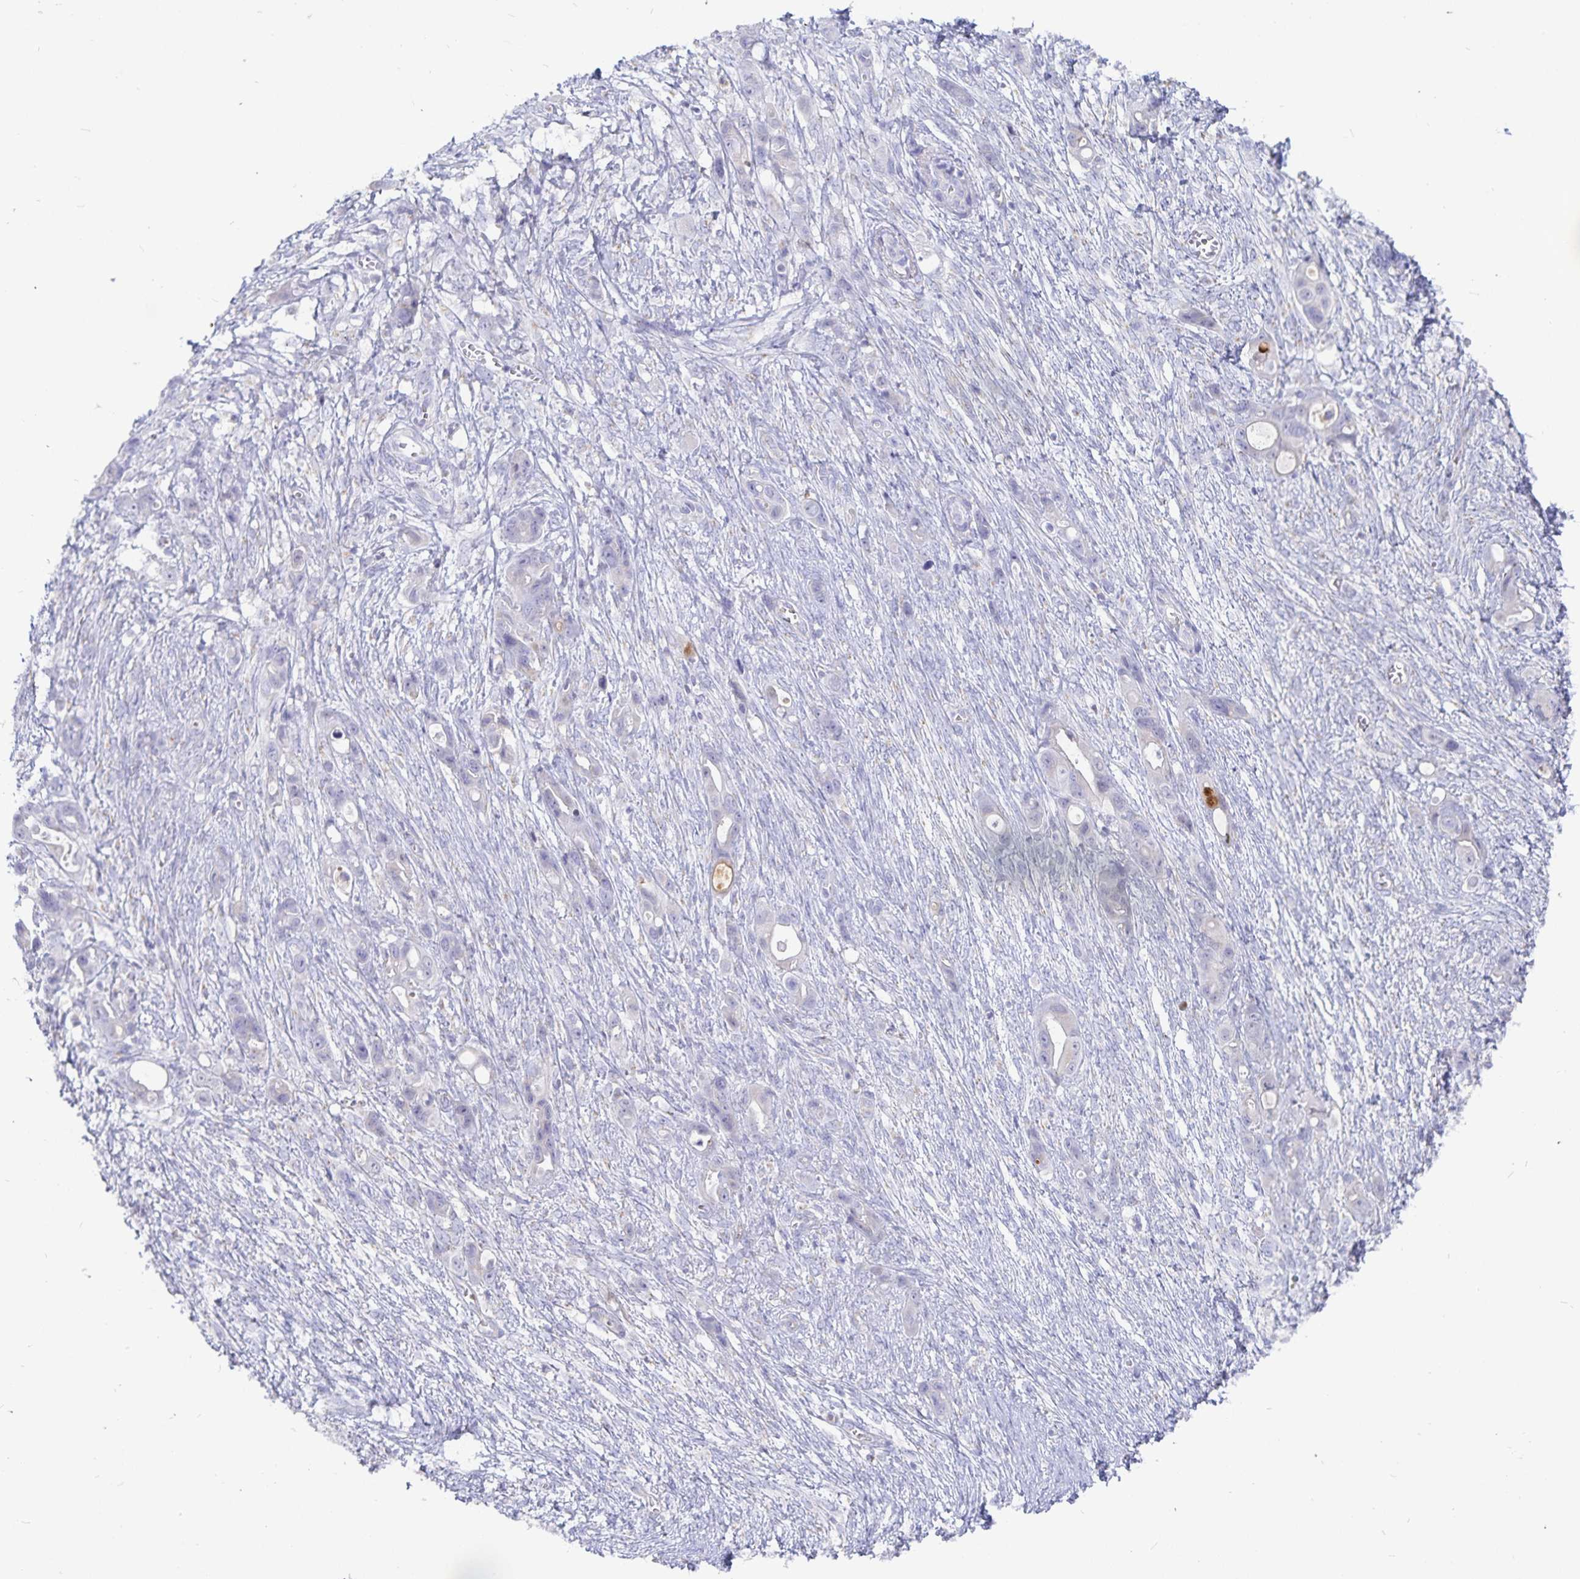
{"staining": {"intensity": "negative", "quantity": "none", "location": "none"}, "tissue": "ovarian cancer", "cell_type": "Tumor cells", "image_type": "cancer", "snomed": [{"axis": "morphology", "description": "Cystadenocarcinoma, mucinous, NOS"}, {"axis": "topography", "description": "Ovary"}], "caption": "Human ovarian cancer (mucinous cystadenocarcinoma) stained for a protein using IHC displays no staining in tumor cells.", "gene": "PKHD1", "patient": {"sex": "female", "age": 70}}